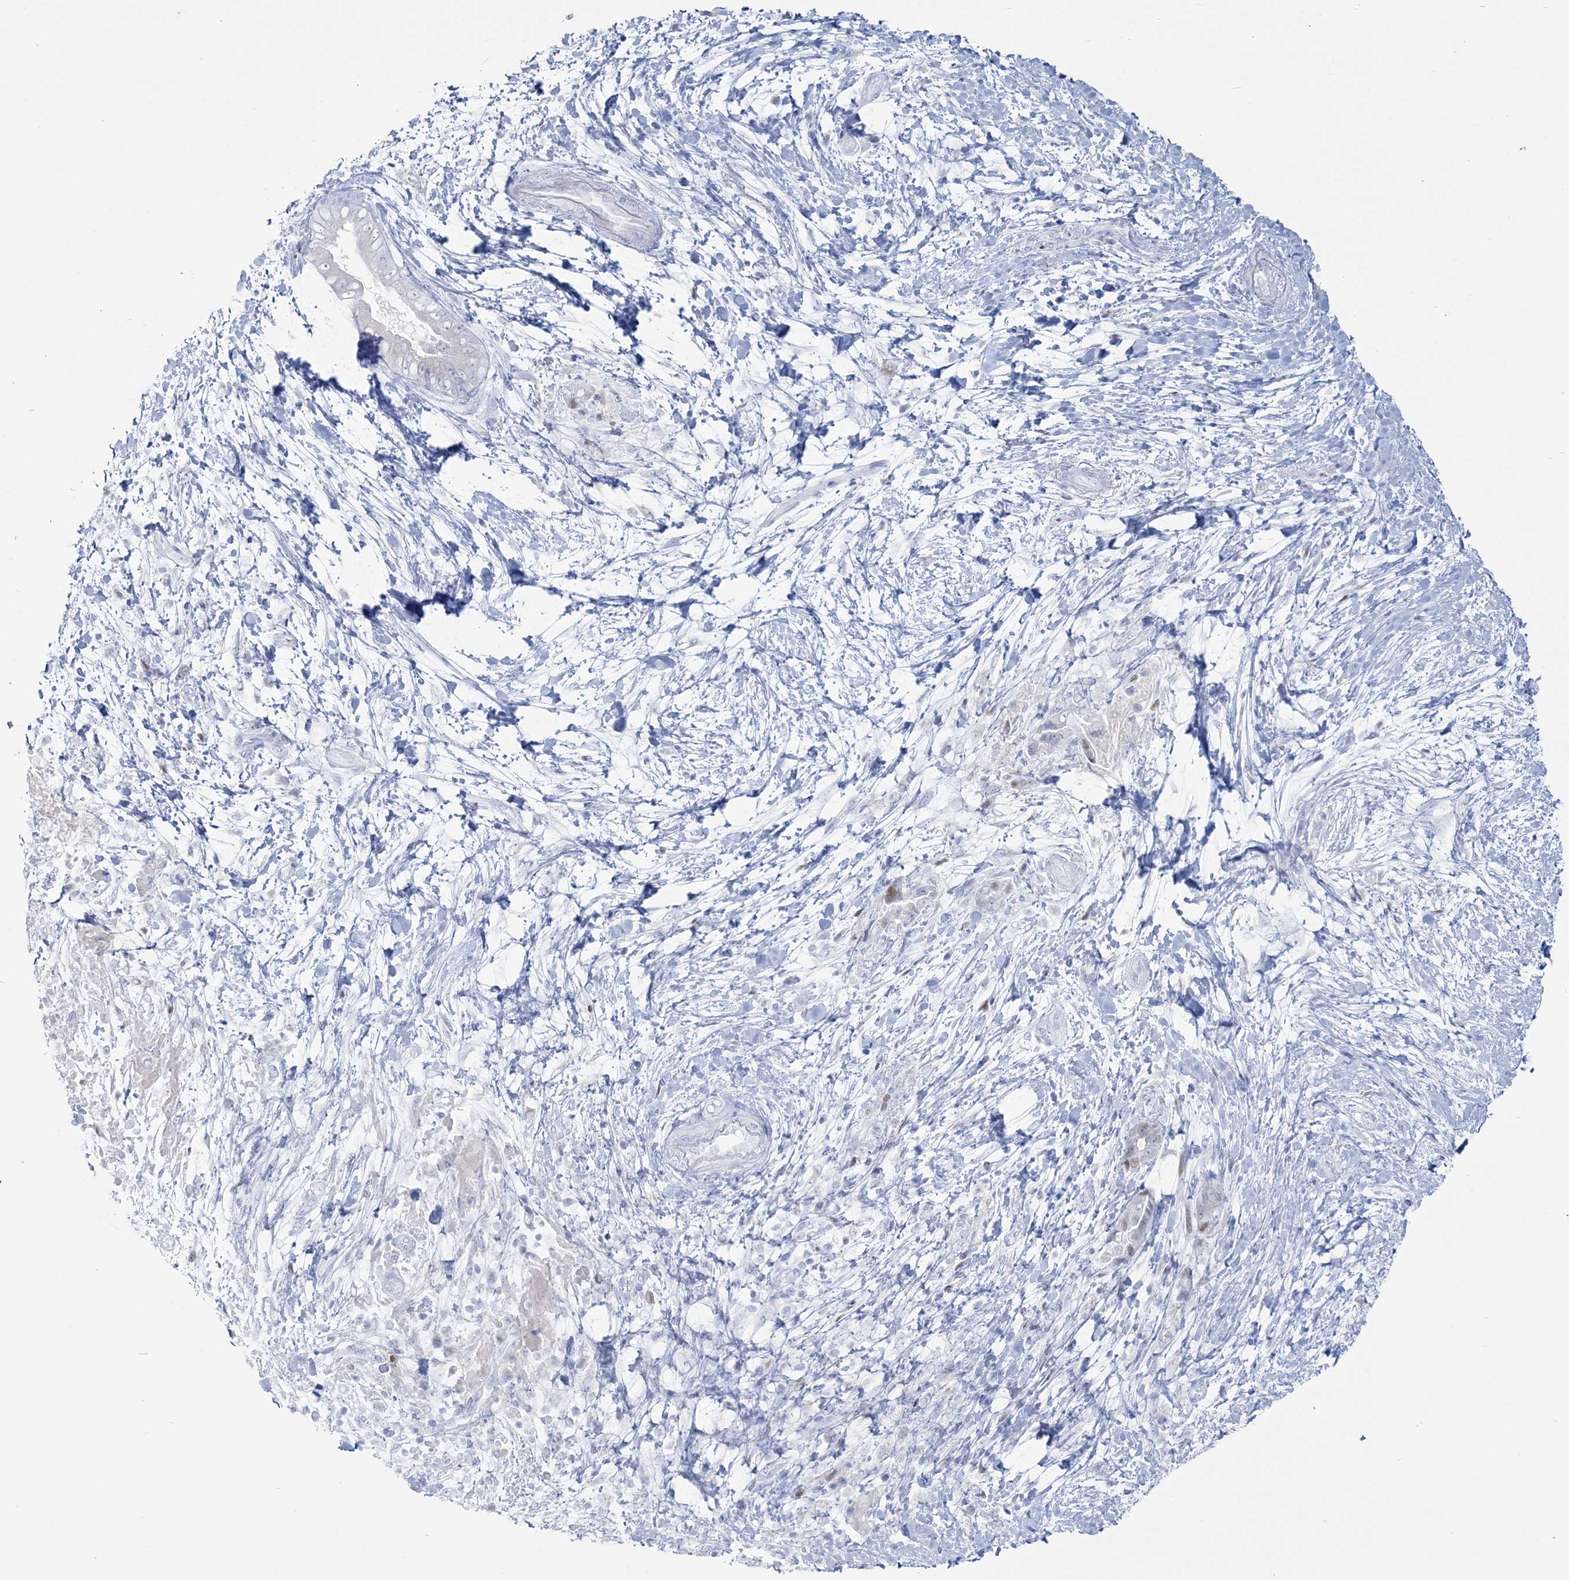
{"staining": {"intensity": "negative", "quantity": "none", "location": "none"}, "tissue": "pancreatic cancer", "cell_type": "Tumor cells", "image_type": "cancer", "snomed": [{"axis": "morphology", "description": "Adenocarcinoma, NOS"}, {"axis": "topography", "description": "Pancreas"}], "caption": "The immunohistochemistry (IHC) histopathology image has no significant positivity in tumor cells of pancreatic cancer (adenocarcinoma) tissue. (Stains: DAB (3,3'-diaminobenzidine) immunohistochemistry (IHC) with hematoxylin counter stain, Microscopy: brightfield microscopy at high magnification).", "gene": "ZNF843", "patient": {"sex": "male", "age": 75}}